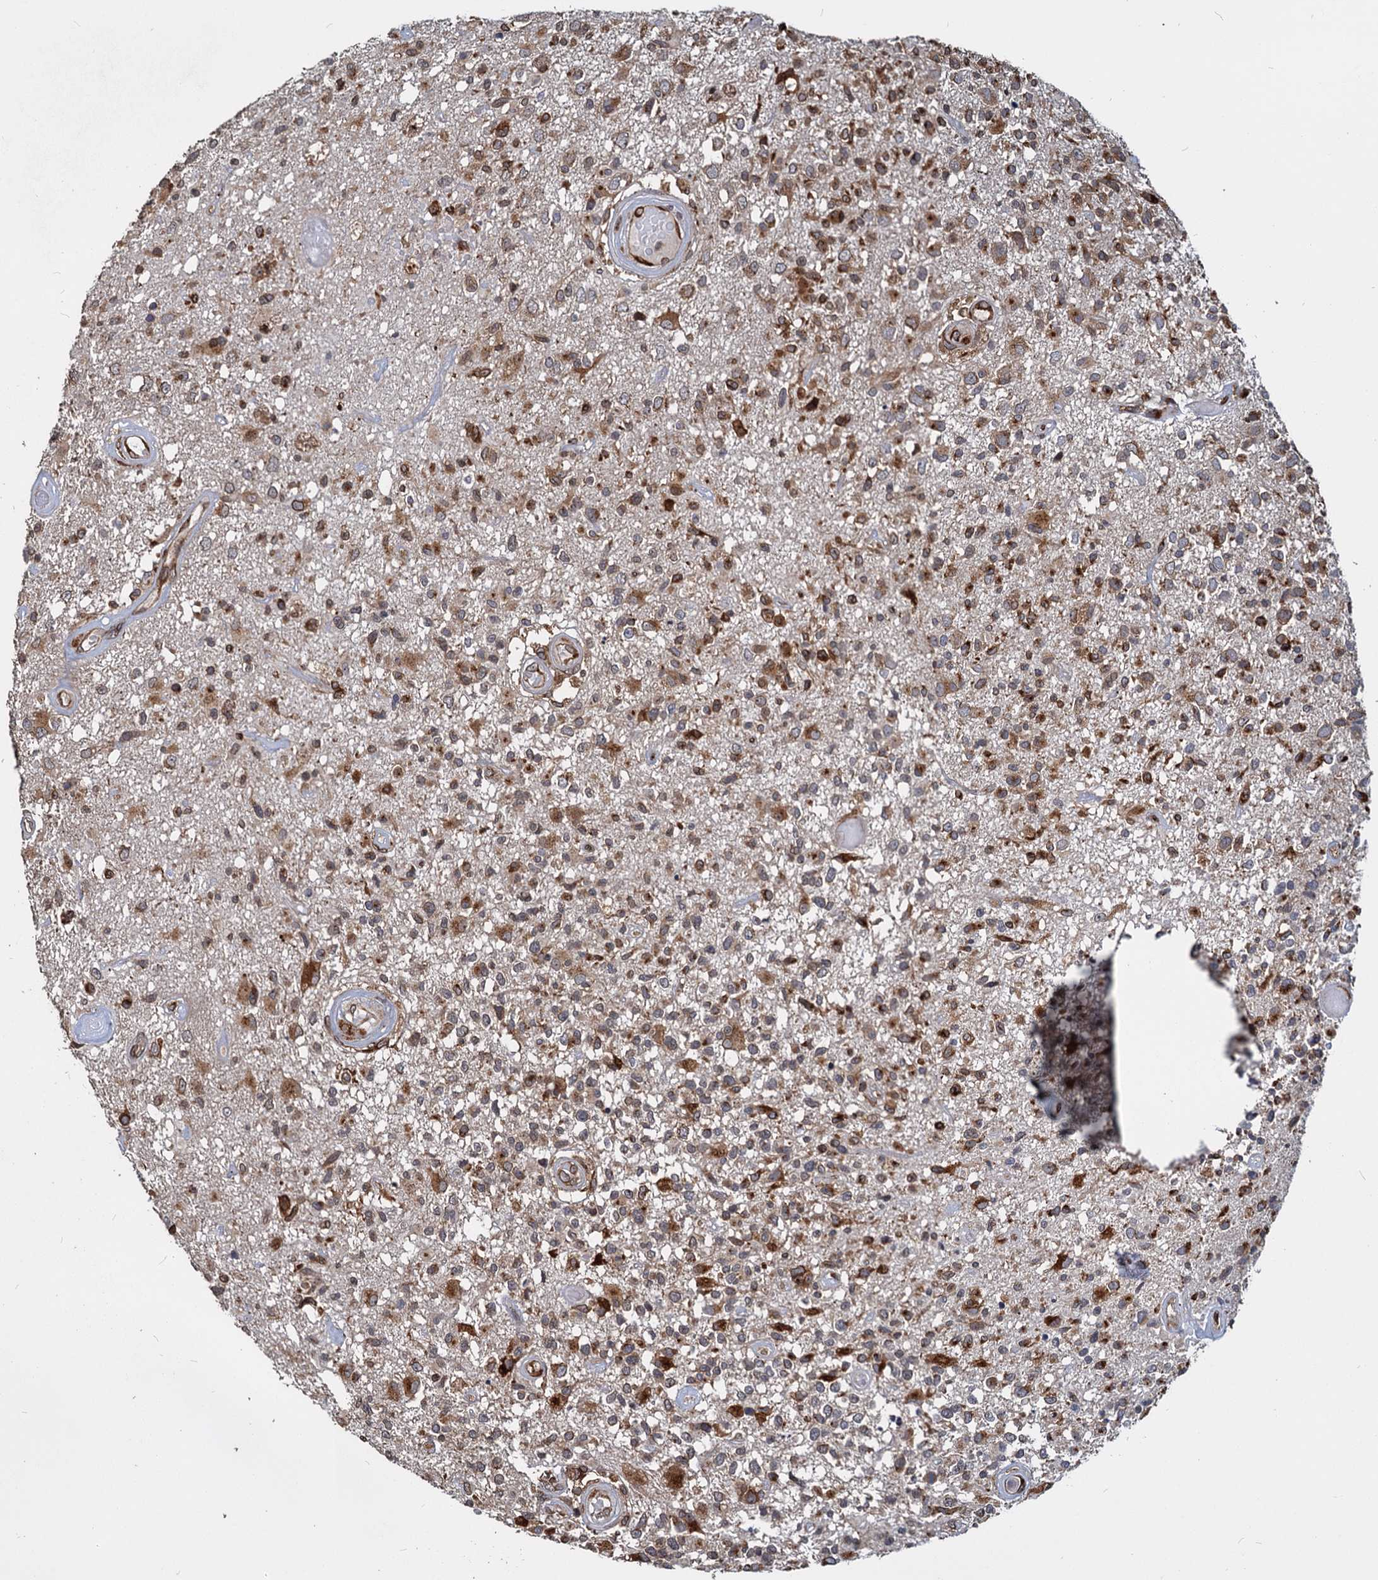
{"staining": {"intensity": "moderate", "quantity": ">75%", "location": "cytoplasmic/membranous"}, "tissue": "glioma", "cell_type": "Tumor cells", "image_type": "cancer", "snomed": [{"axis": "morphology", "description": "Glioma, malignant, High grade"}, {"axis": "morphology", "description": "Glioblastoma, NOS"}, {"axis": "topography", "description": "Brain"}], "caption": "Glioma was stained to show a protein in brown. There is medium levels of moderate cytoplasmic/membranous staining in approximately >75% of tumor cells. Immunohistochemistry stains the protein in brown and the nuclei are stained blue.", "gene": "SAAL1", "patient": {"sex": "male", "age": 60}}